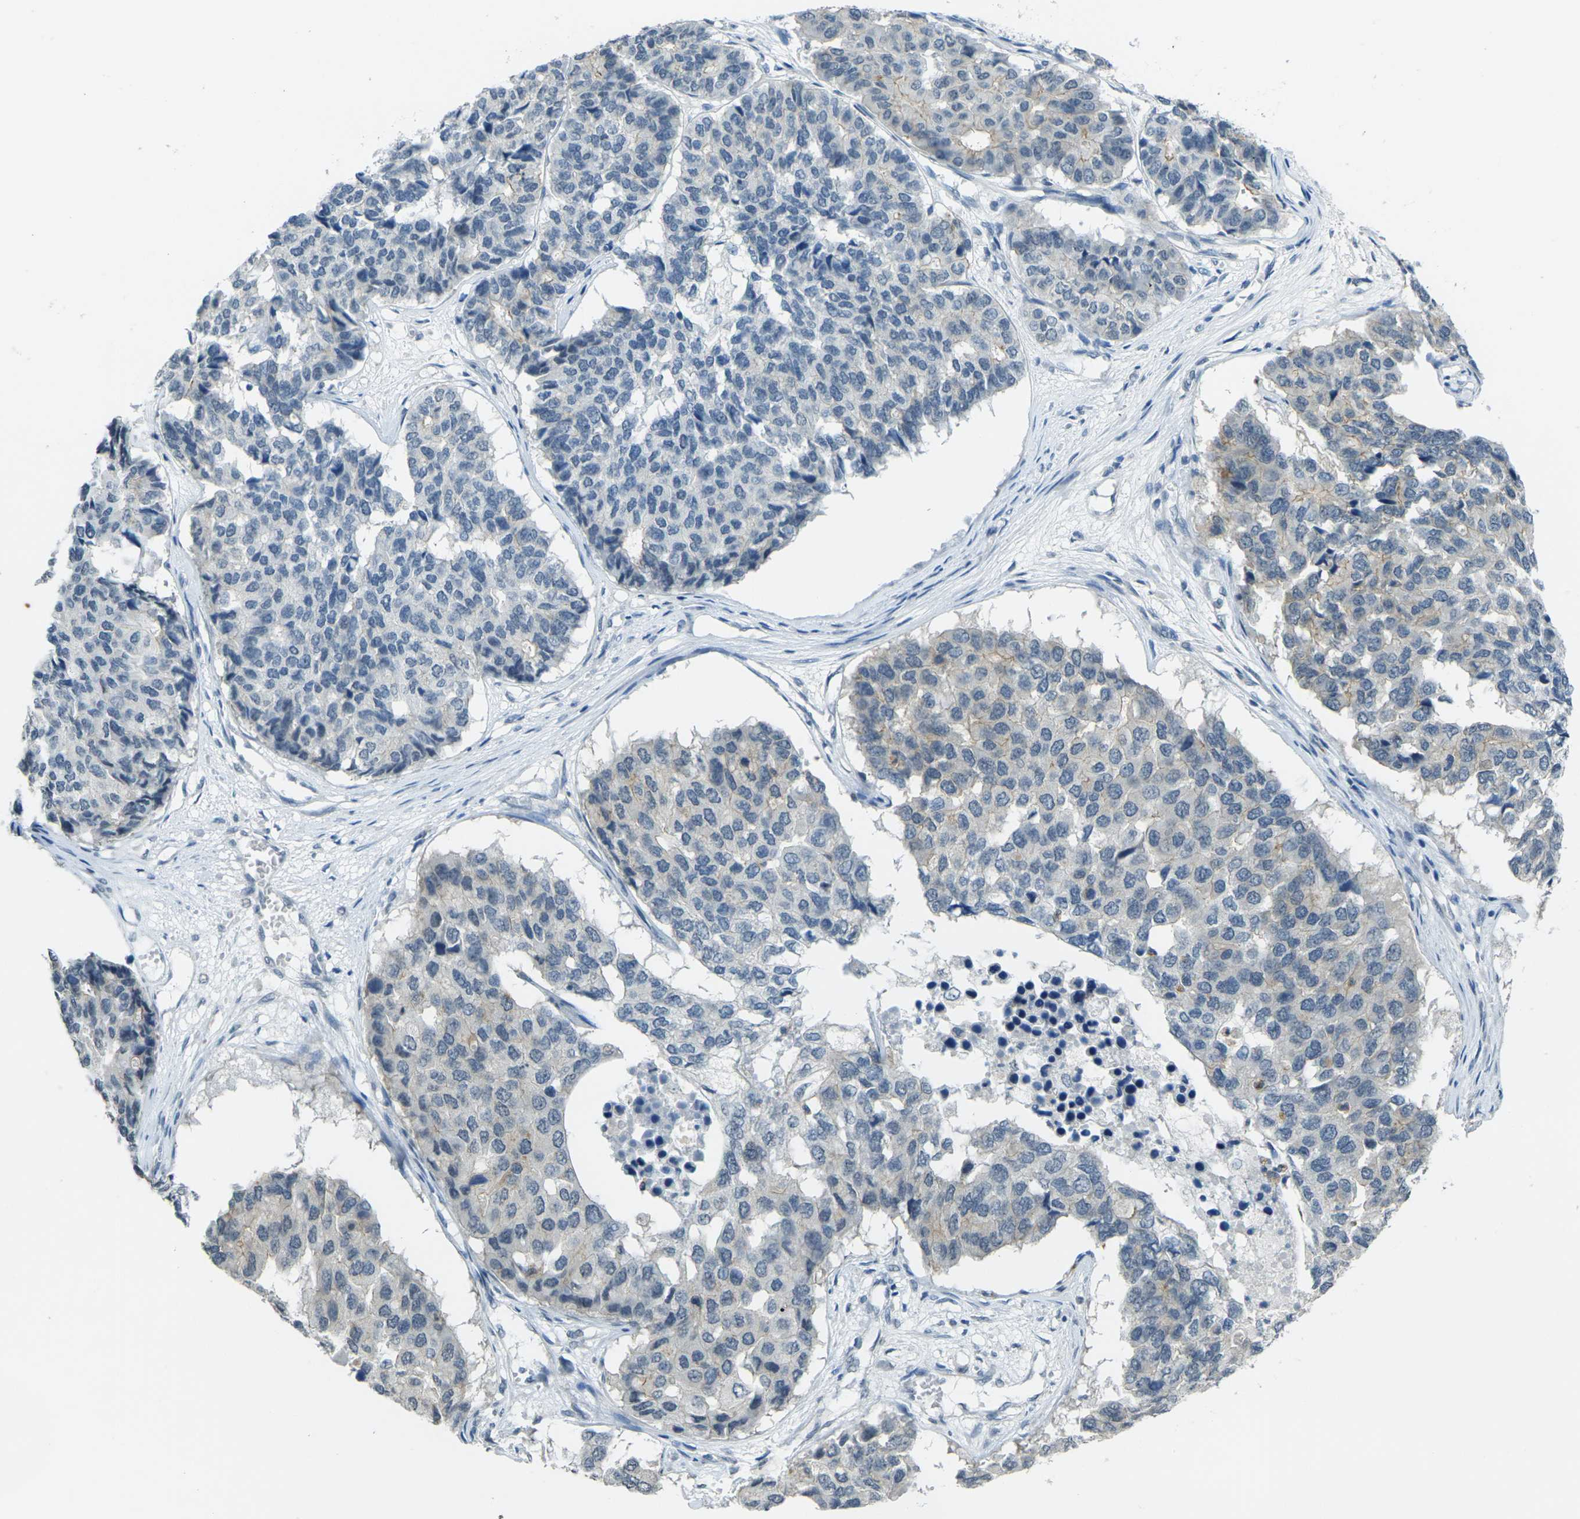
{"staining": {"intensity": "moderate", "quantity": "<25%", "location": "cytoplasmic/membranous"}, "tissue": "pancreatic cancer", "cell_type": "Tumor cells", "image_type": "cancer", "snomed": [{"axis": "morphology", "description": "Adenocarcinoma, NOS"}, {"axis": "topography", "description": "Pancreas"}], "caption": "Immunohistochemistry (IHC) photomicrograph of neoplastic tissue: pancreatic cancer (adenocarcinoma) stained using immunohistochemistry demonstrates low levels of moderate protein expression localized specifically in the cytoplasmic/membranous of tumor cells, appearing as a cytoplasmic/membranous brown color.", "gene": "SPTBN2", "patient": {"sex": "male", "age": 50}}